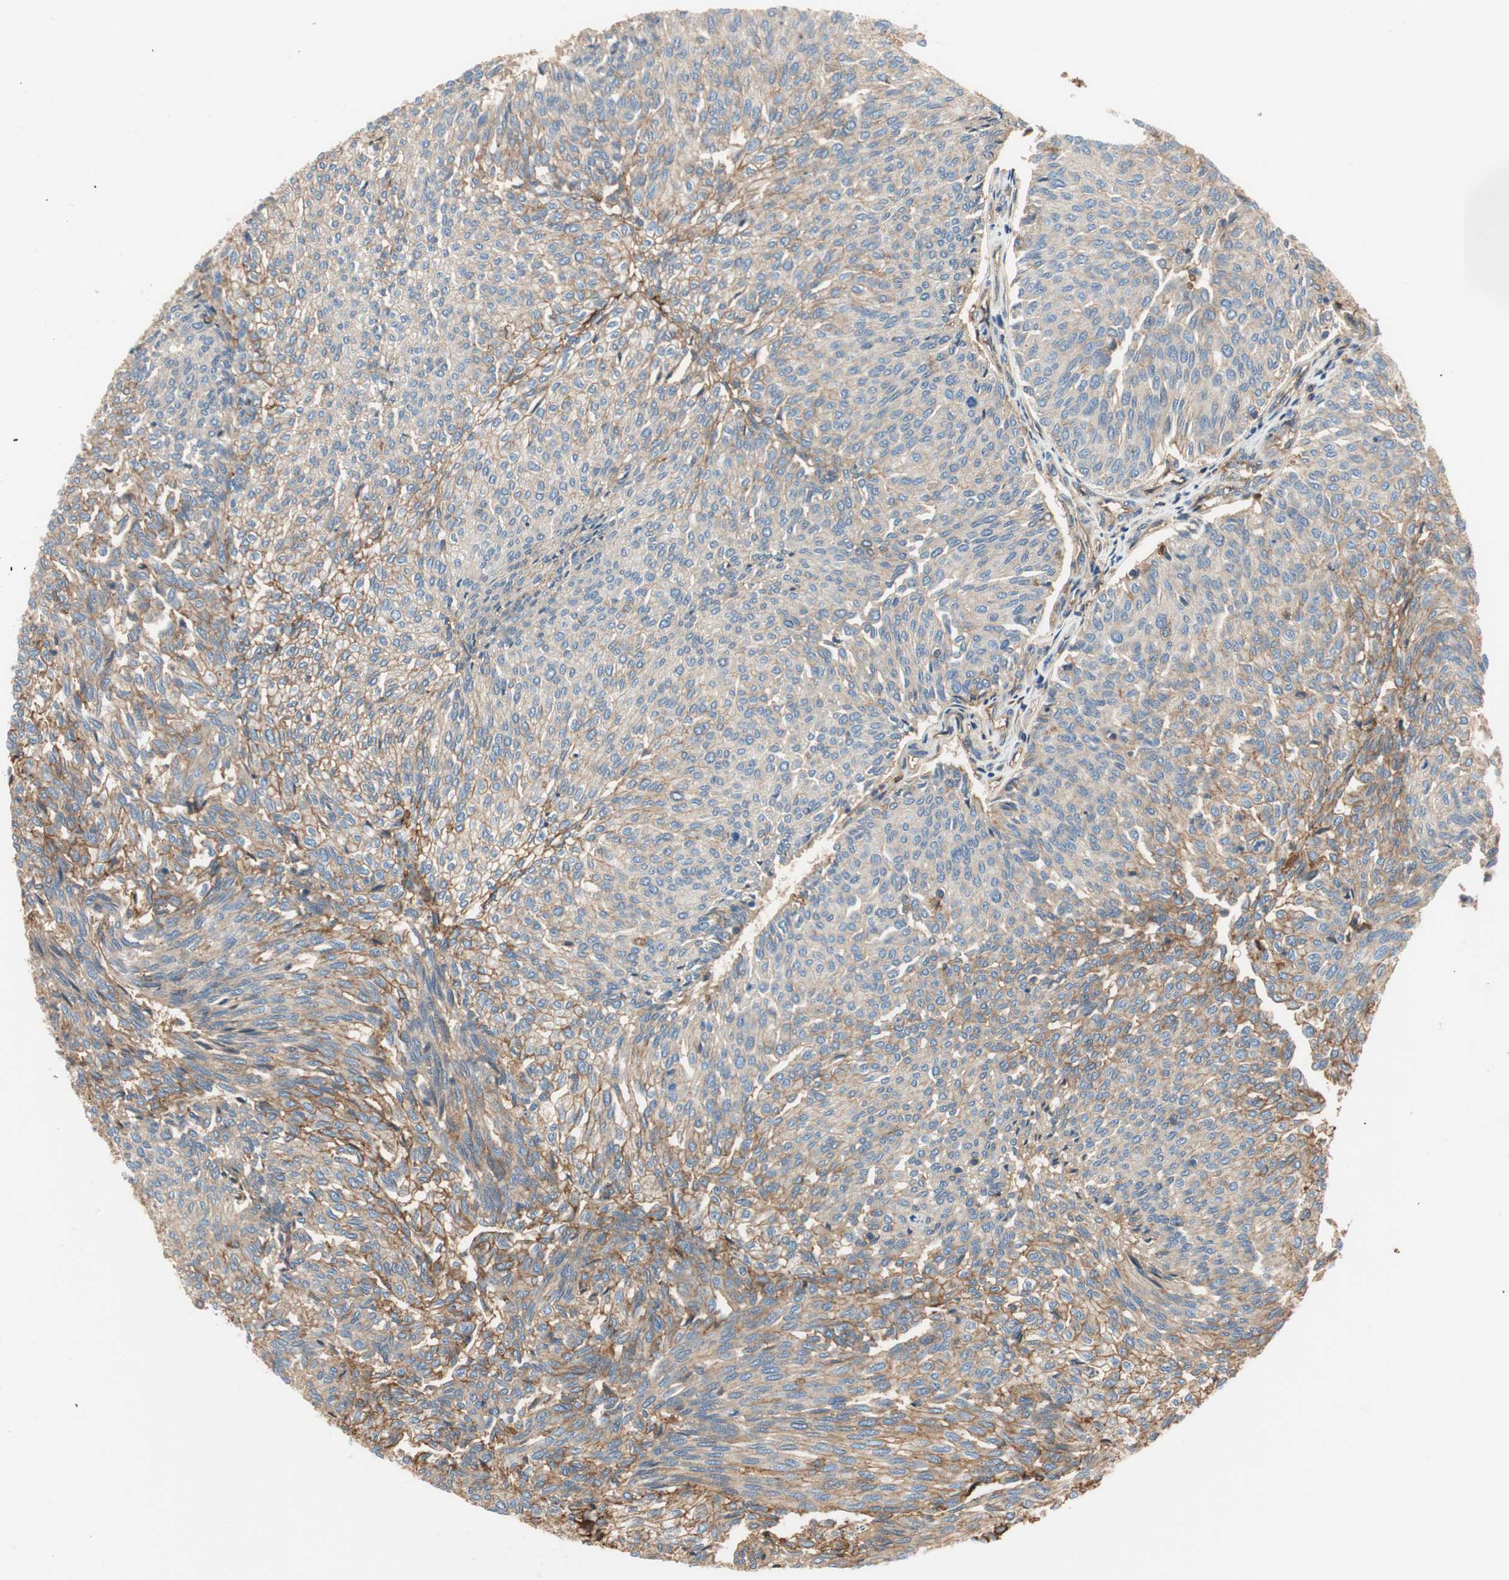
{"staining": {"intensity": "moderate", "quantity": "<25%", "location": "cytoplasmic/membranous"}, "tissue": "urothelial cancer", "cell_type": "Tumor cells", "image_type": "cancer", "snomed": [{"axis": "morphology", "description": "Urothelial carcinoma, Low grade"}, {"axis": "topography", "description": "Urinary bladder"}], "caption": "Immunohistochemistry (IHC) photomicrograph of urothelial carcinoma (low-grade) stained for a protein (brown), which exhibits low levels of moderate cytoplasmic/membranous expression in about <25% of tumor cells.", "gene": "IL1RL1", "patient": {"sex": "female", "age": 79}}